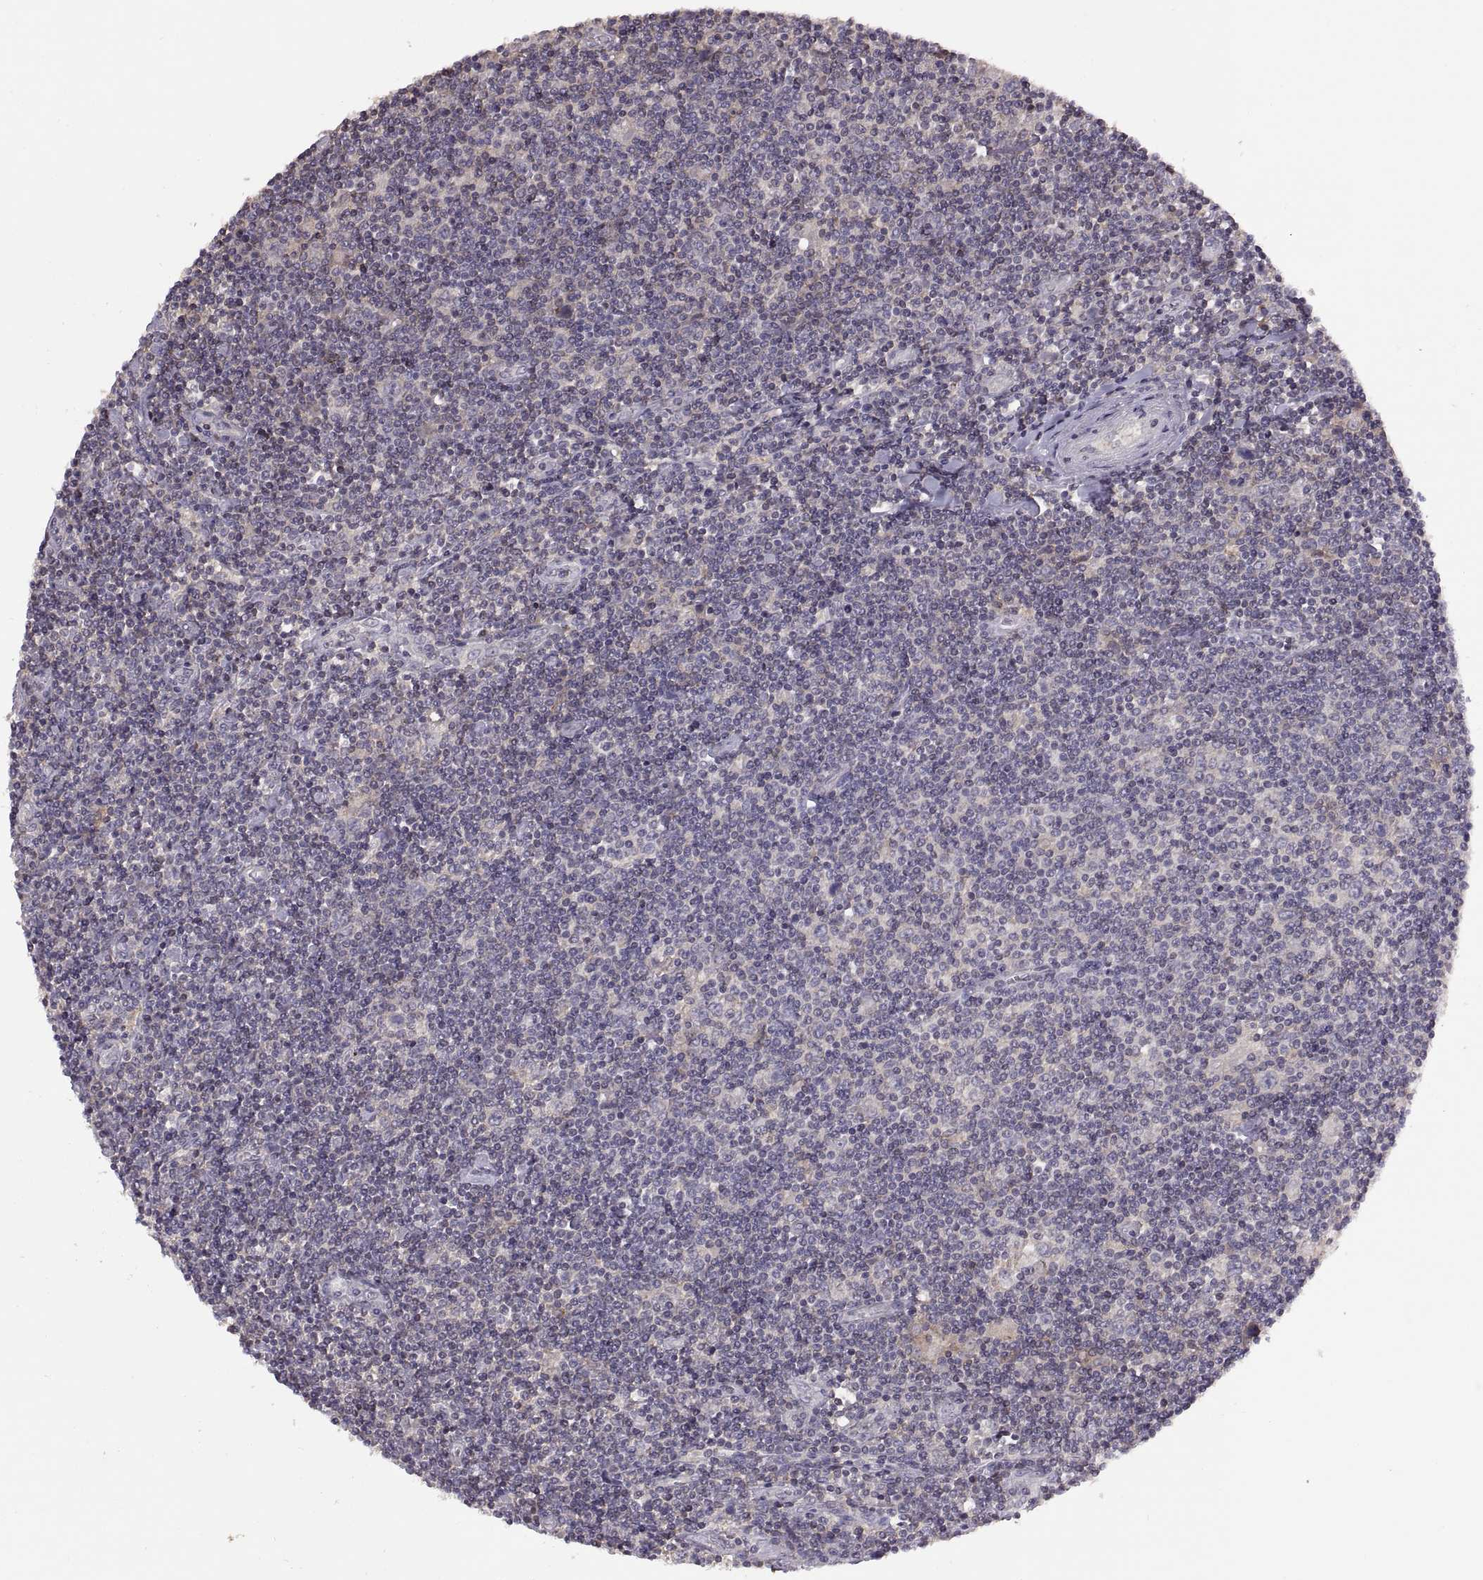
{"staining": {"intensity": "negative", "quantity": "none", "location": "none"}, "tissue": "lymphoma", "cell_type": "Tumor cells", "image_type": "cancer", "snomed": [{"axis": "morphology", "description": "Hodgkin's disease, NOS"}, {"axis": "topography", "description": "Lymph node"}], "caption": "Immunohistochemical staining of Hodgkin's disease displays no significant positivity in tumor cells.", "gene": "NMNAT2", "patient": {"sex": "male", "age": 40}}